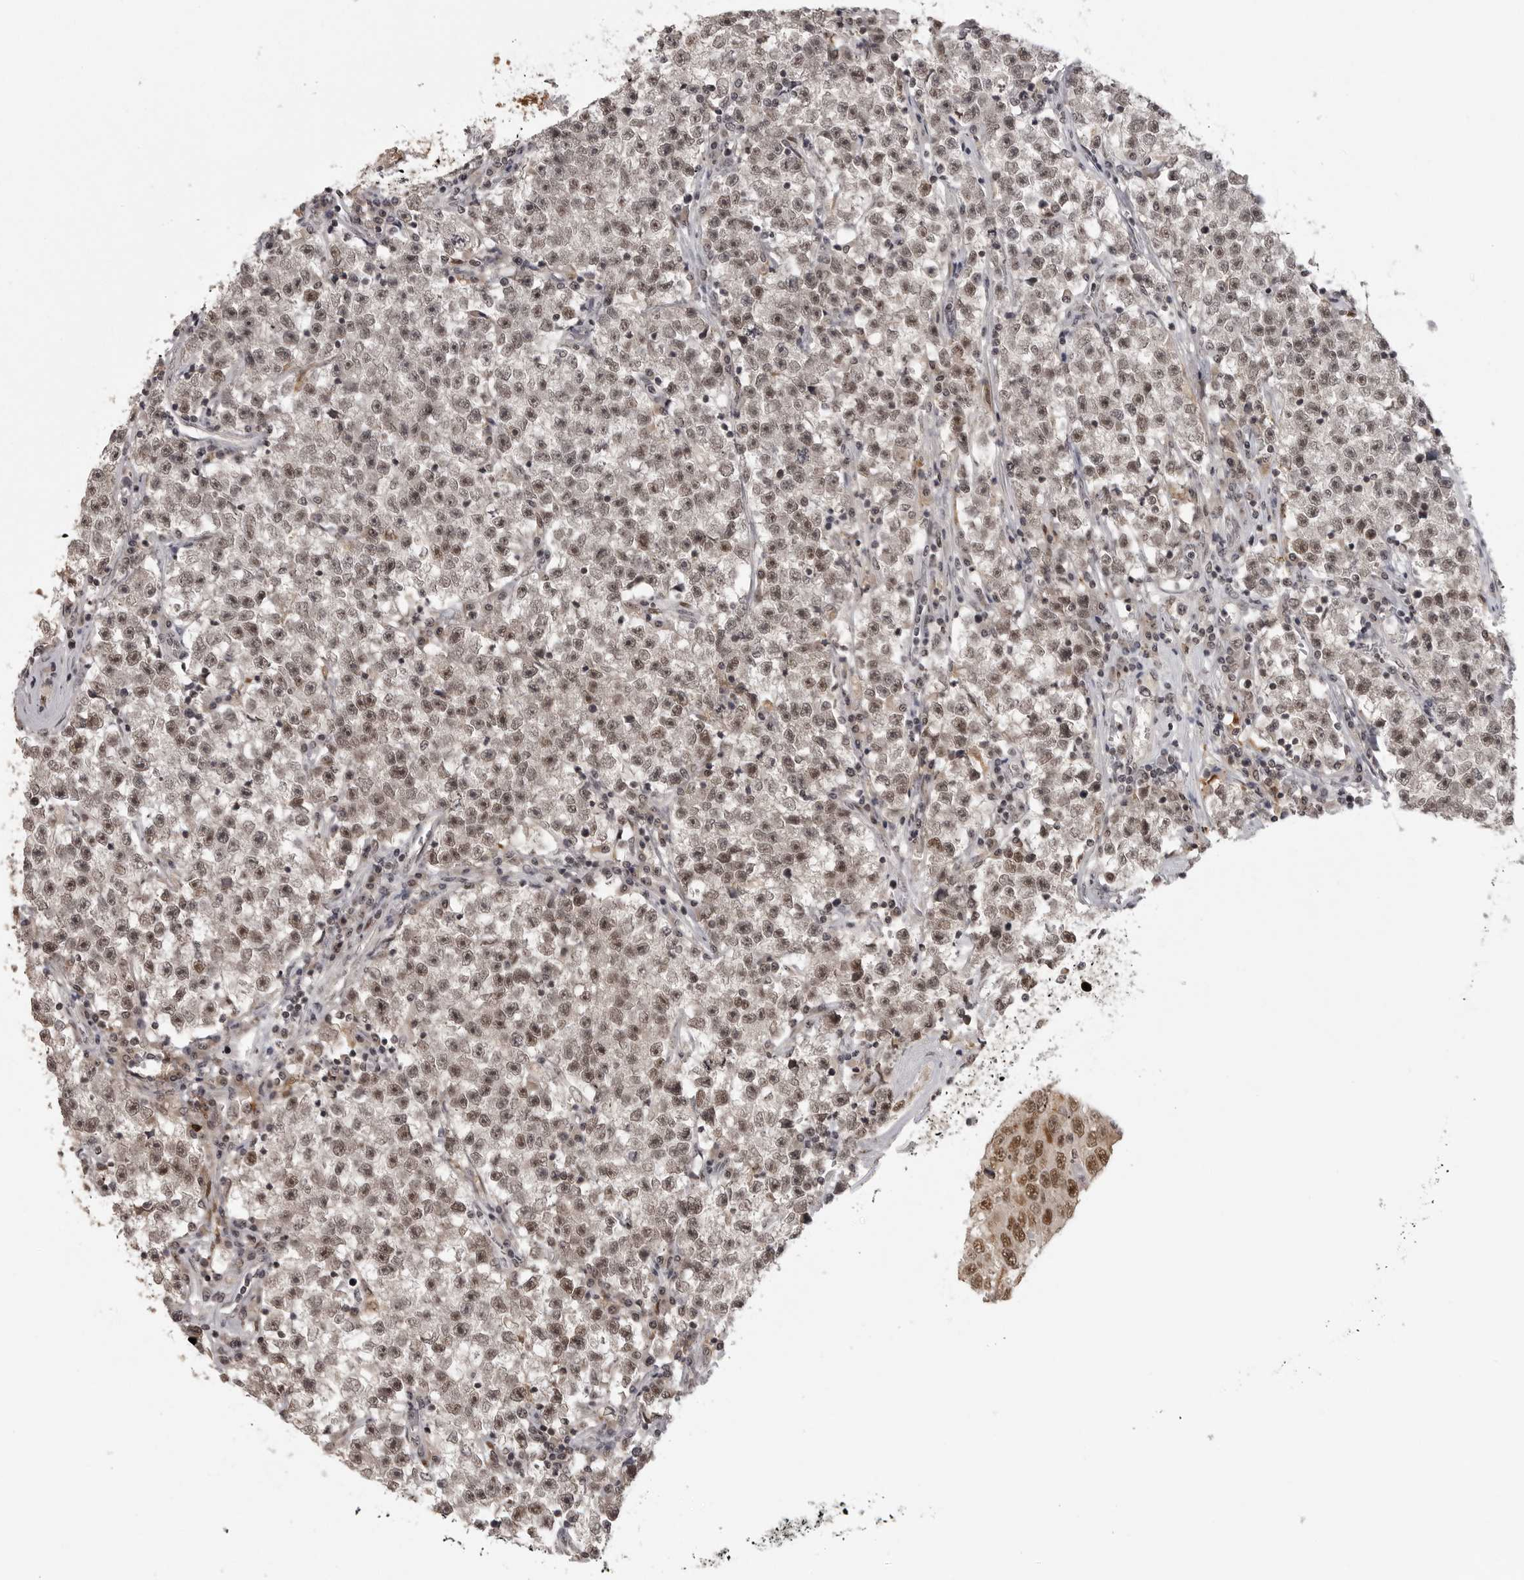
{"staining": {"intensity": "moderate", "quantity": ">75%", "location": "nuclear"}, "tissue": "testis cancer", "cell_type": "Tumor cells", "image_type": "cancer", "snomed": [{"axis": "morphology", "description": "Seminoma, NOS"}, {"axis": "topography", "description": "Testis"}], "caption": "Moderate nuclear staining is appreciated in about >75% of tumor cells in testis cancer. (DAB (3,3'-diaminobenzidine) = brown stain, brightfield microscopy at high magnification).", "gene": "PEG3", "patient": {"sex": "male", "age": 22}}